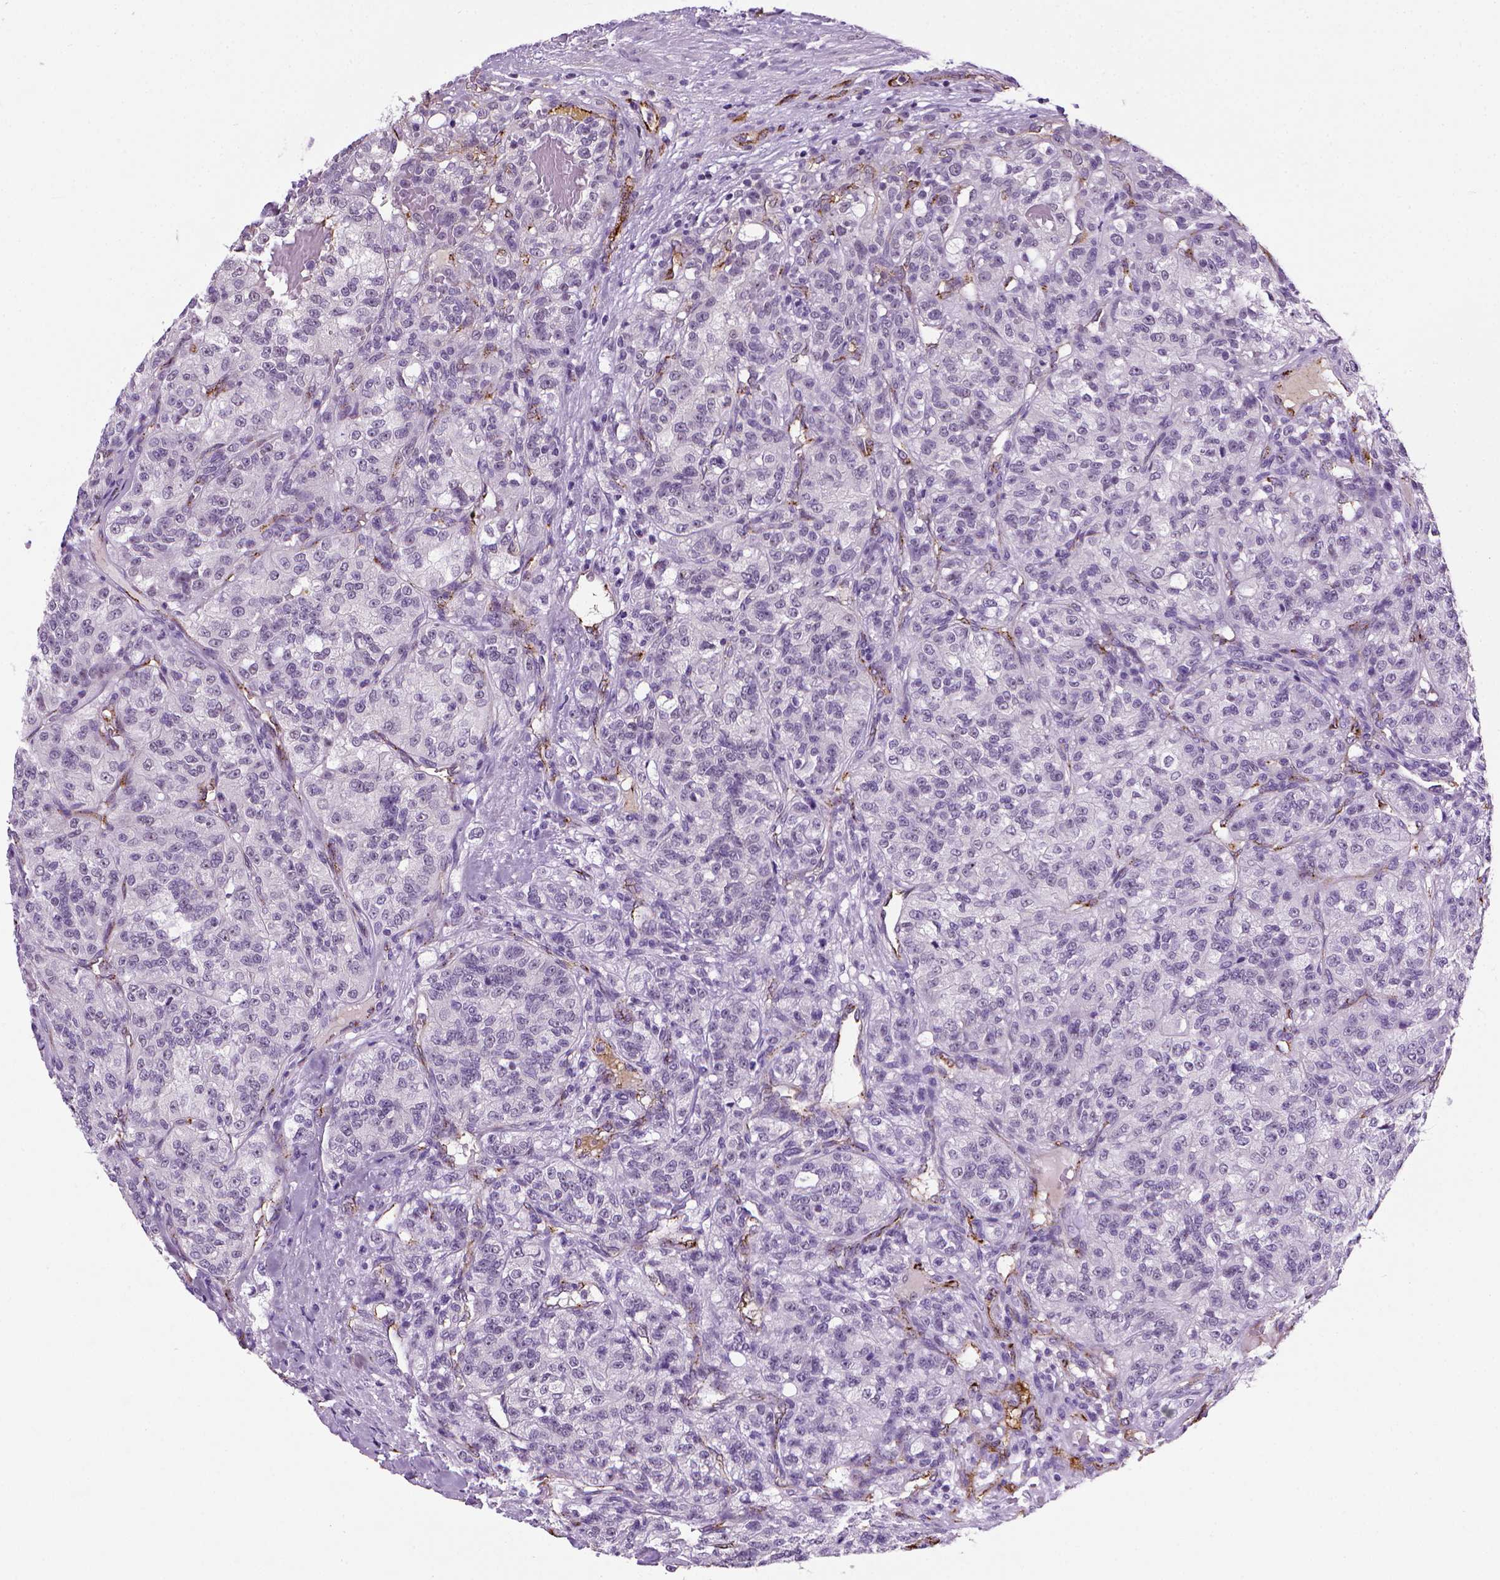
{"staining": {"intensity": "negative", "quantity": "none", "location": "none"}, "tissue": "renal cancer", "cell_type": "Tumor cells", "image_type": "cancer", "snomed": [{"axis": "morphology", "description": "Adenocarcinoma, NOS"}, {"axis": "topography", "description": "Kidney"}], "caption": "IHC of human adenocarcinoma (renal) displays no expression in tumor cells. (DAB IHC, high magnification).", "gene": "VWF", "patient": {"sex": "female", "age": 63}}